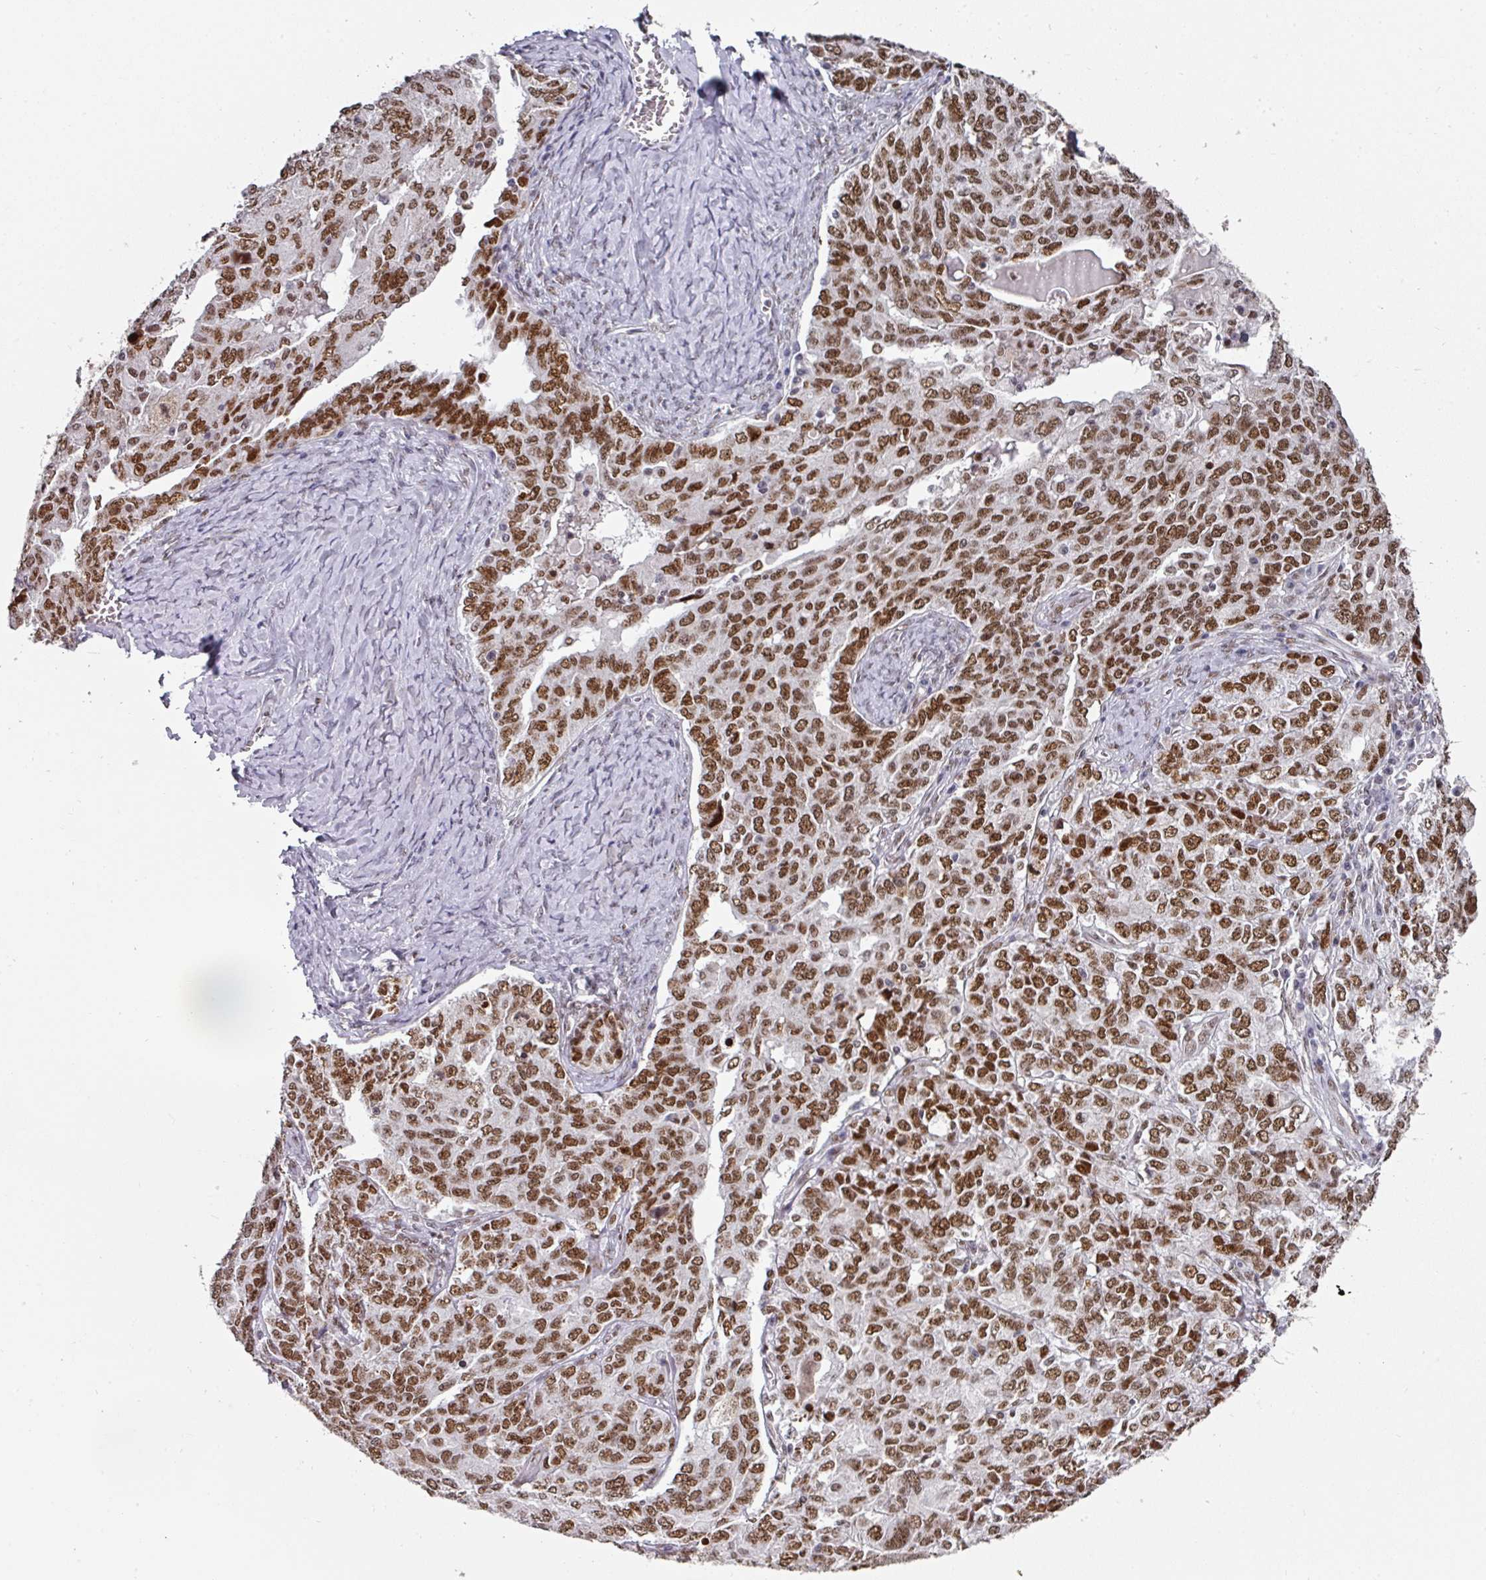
{"staining": {"intensity": "strong", "quantity": ">75%", "location": "nuclear"}, "tissue": "ovarian cancer", "cell_type": "Tumor cells", "image_type": "cancer", "snomed": [{"axis": "morphology", "description": "Carcinoma, endometroid"}, {"axis": "topography", "description": "Ovary"}], "caption": "High-magnification brightfield microscopy of ovarian cancer stained with DAB (3,3'-diaminobenzidine) (brown) and counterstained with hematoxylin (blue). tumor cells exhibit strong nuclear staining is identified in about>75% of cells.", "gene": "RAD50", "patient": {"sex": "female", "age": 62}}